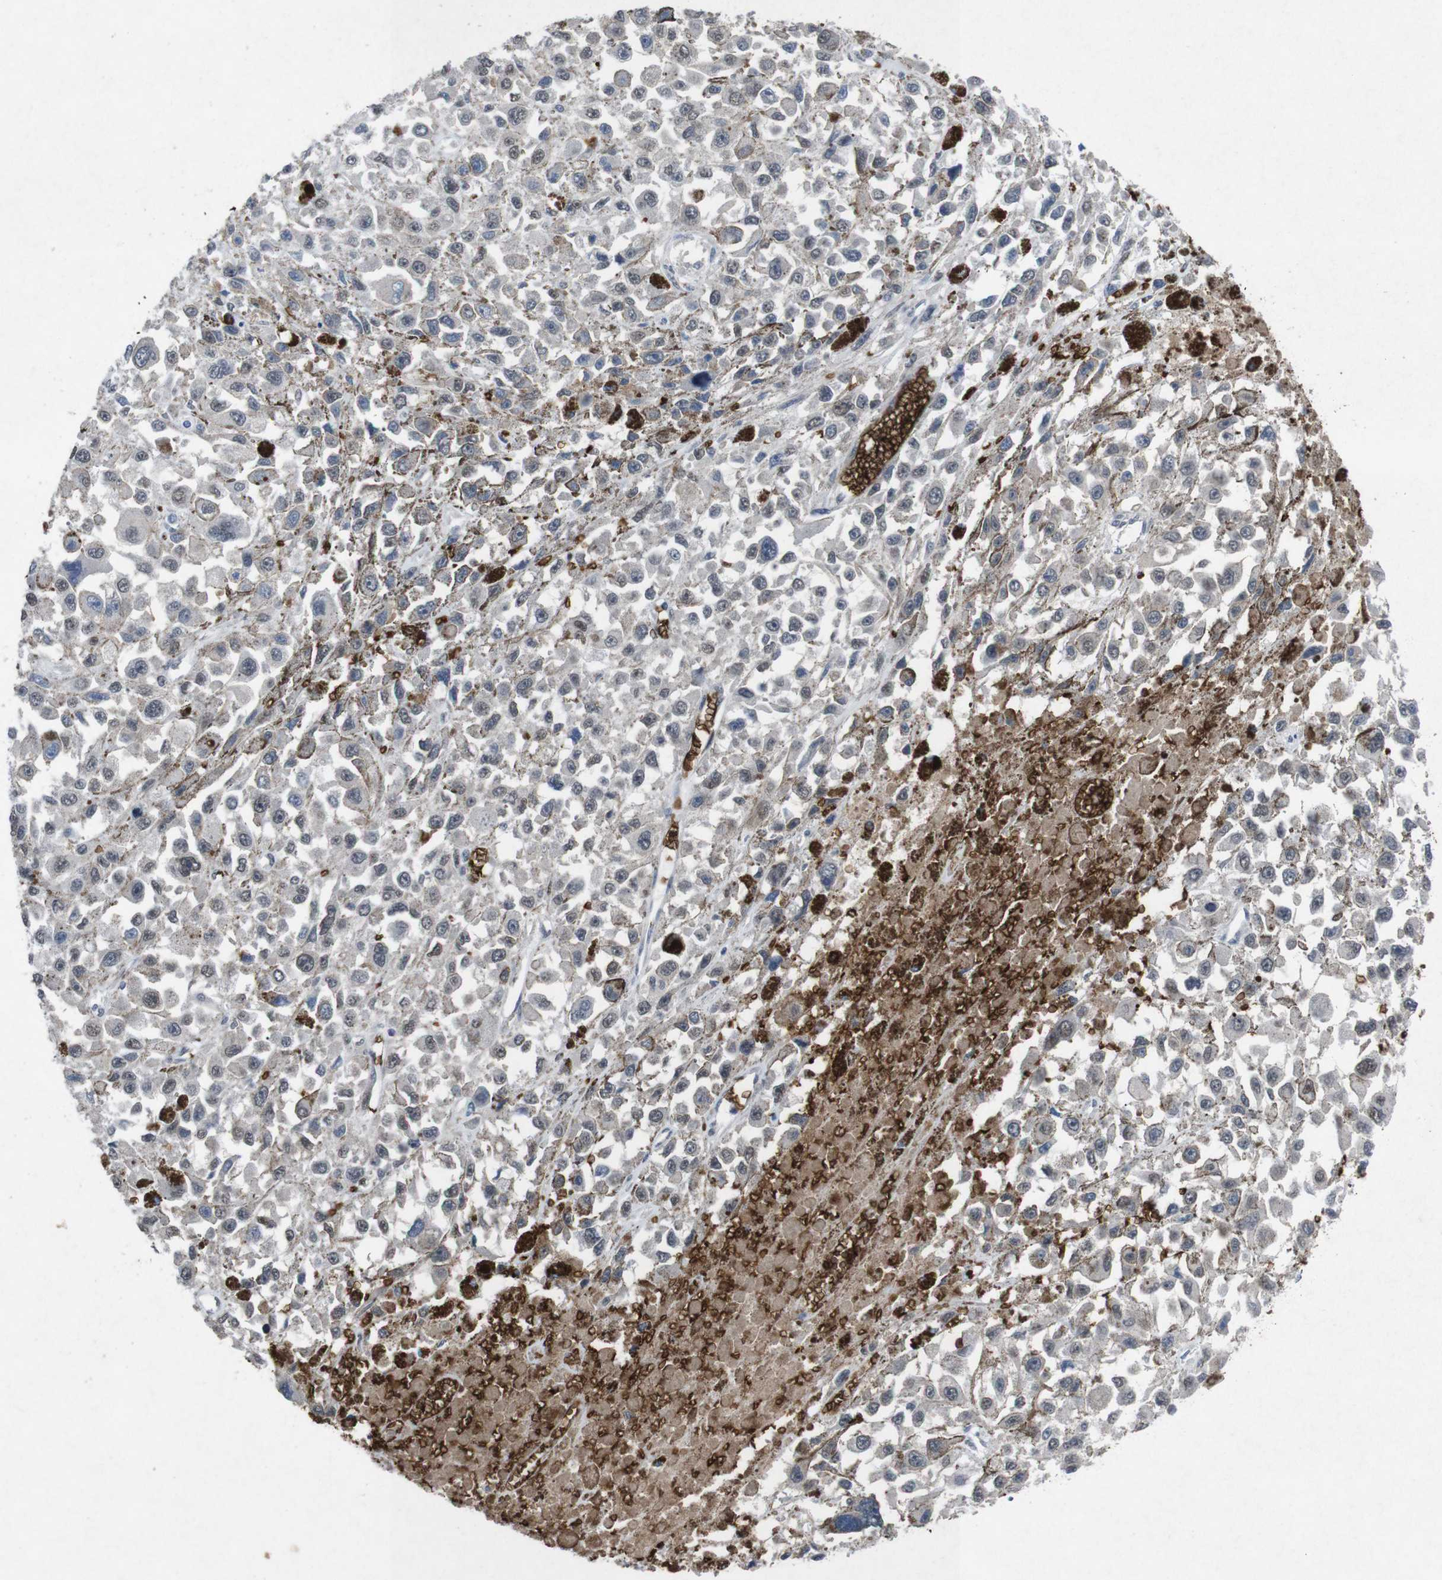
{"staining": {"intensity": "negative", "quantity": "none", "location": "none"}, "tissue": "melanoma", "cell_type": "Tumor cells", "image_type": "cancer", "snomed": [{"axis": "morphology", "description": "Malignant melanoma, Metastatic site"}, {"axis": "topography", "description": "Lymph node"}], "caption": "Image shows no significant protein staining in tumor cells of melanoma.", "gene": "SPTB", "patient": {"sex": "male", "age": 59}}